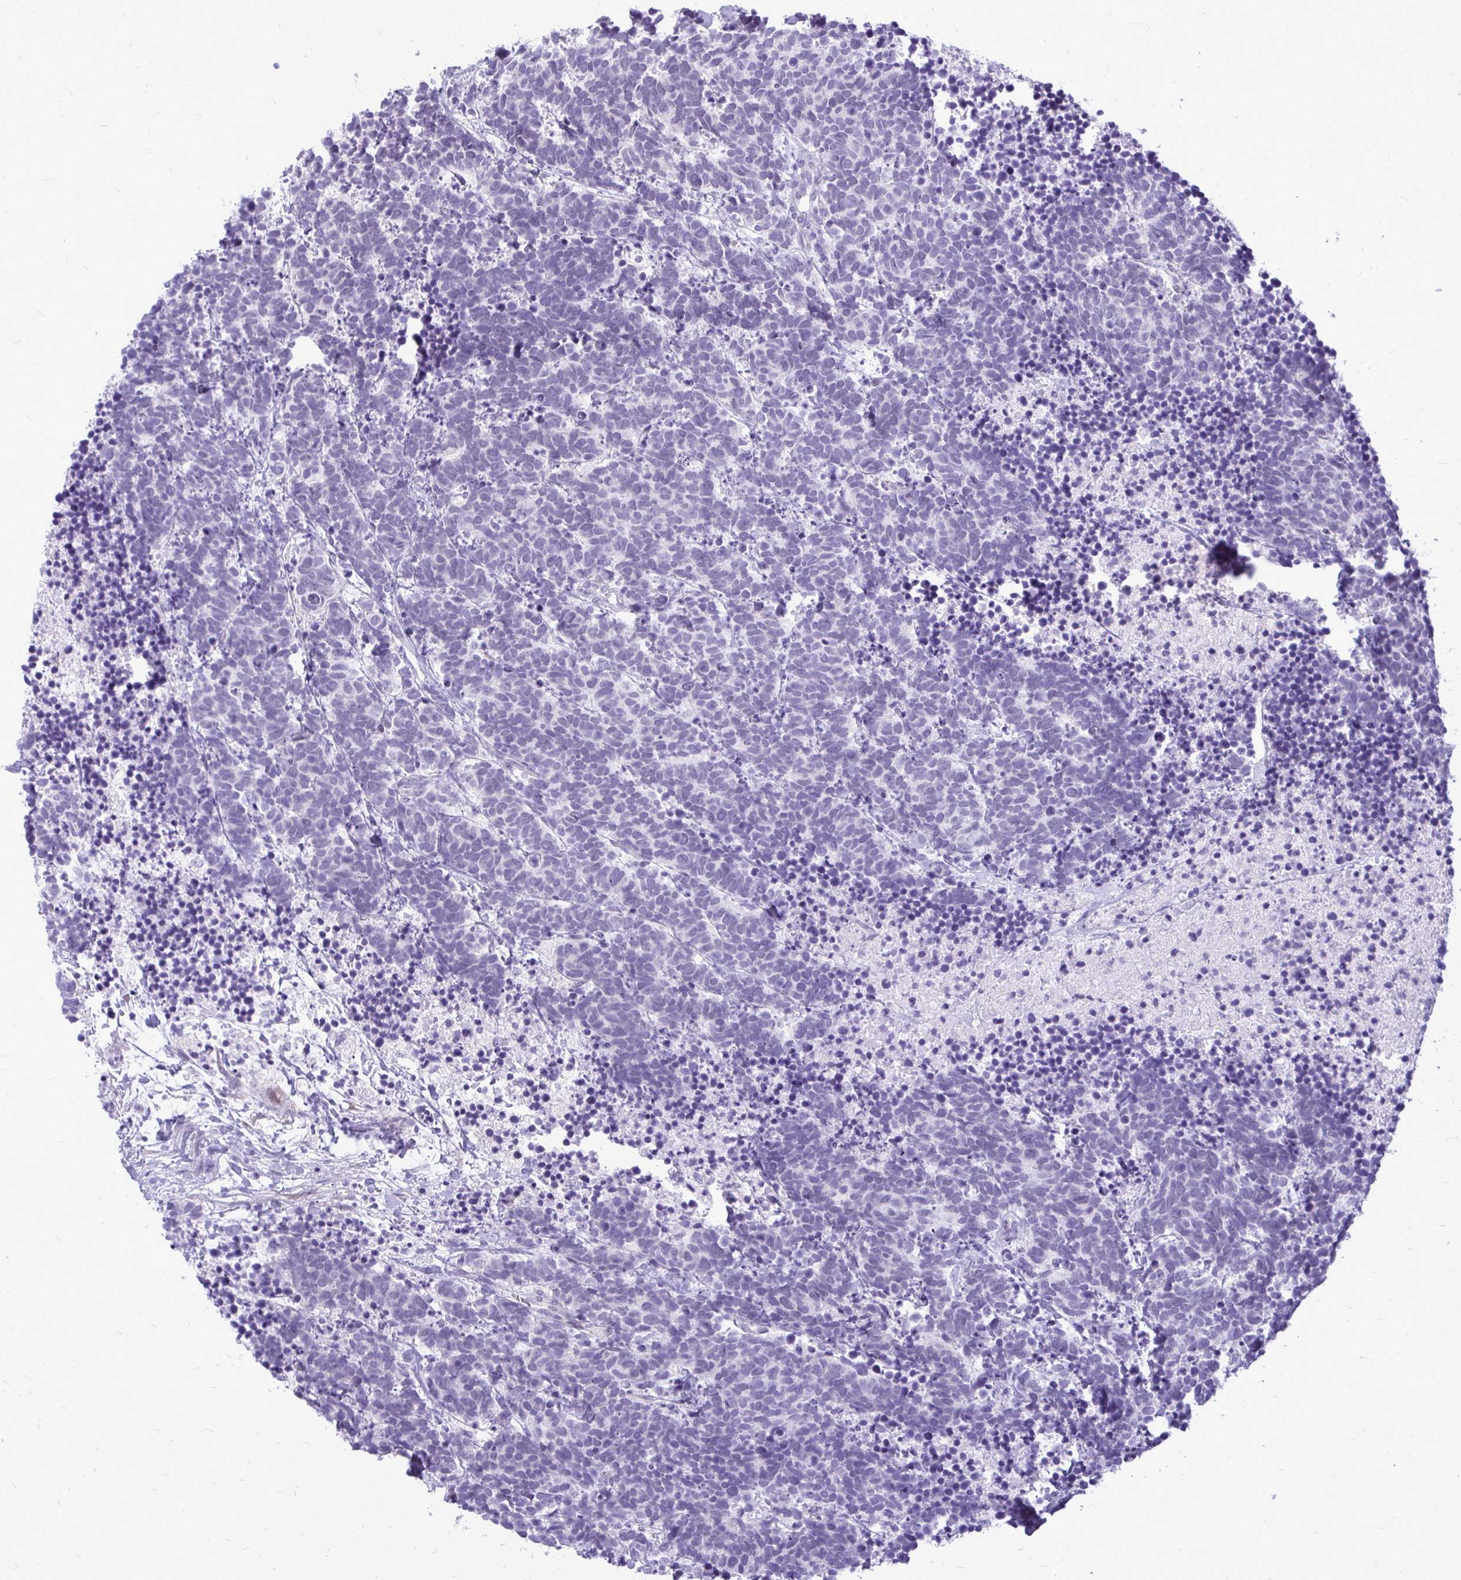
{"staining": {"intensity": "negative", "quantity": "none", "location": "none"}, "tissue": "carcinoid", "cell_type": "Tumor cells", "image_type": "cancer", "snomed": [{"axis": "morphology", "description": "Carcinoma, NOS"}, {"axis": "morphology", "description": "Carcinoid, malignant, NOS"}, {"axis": "topography", "description": "Prostate"}], "caption": "The micrograph demonstrates no staining of tumor cells in carcinoma.", "gene": "ZSCAN25", "patient": {"sex": "male", "age": 57}}